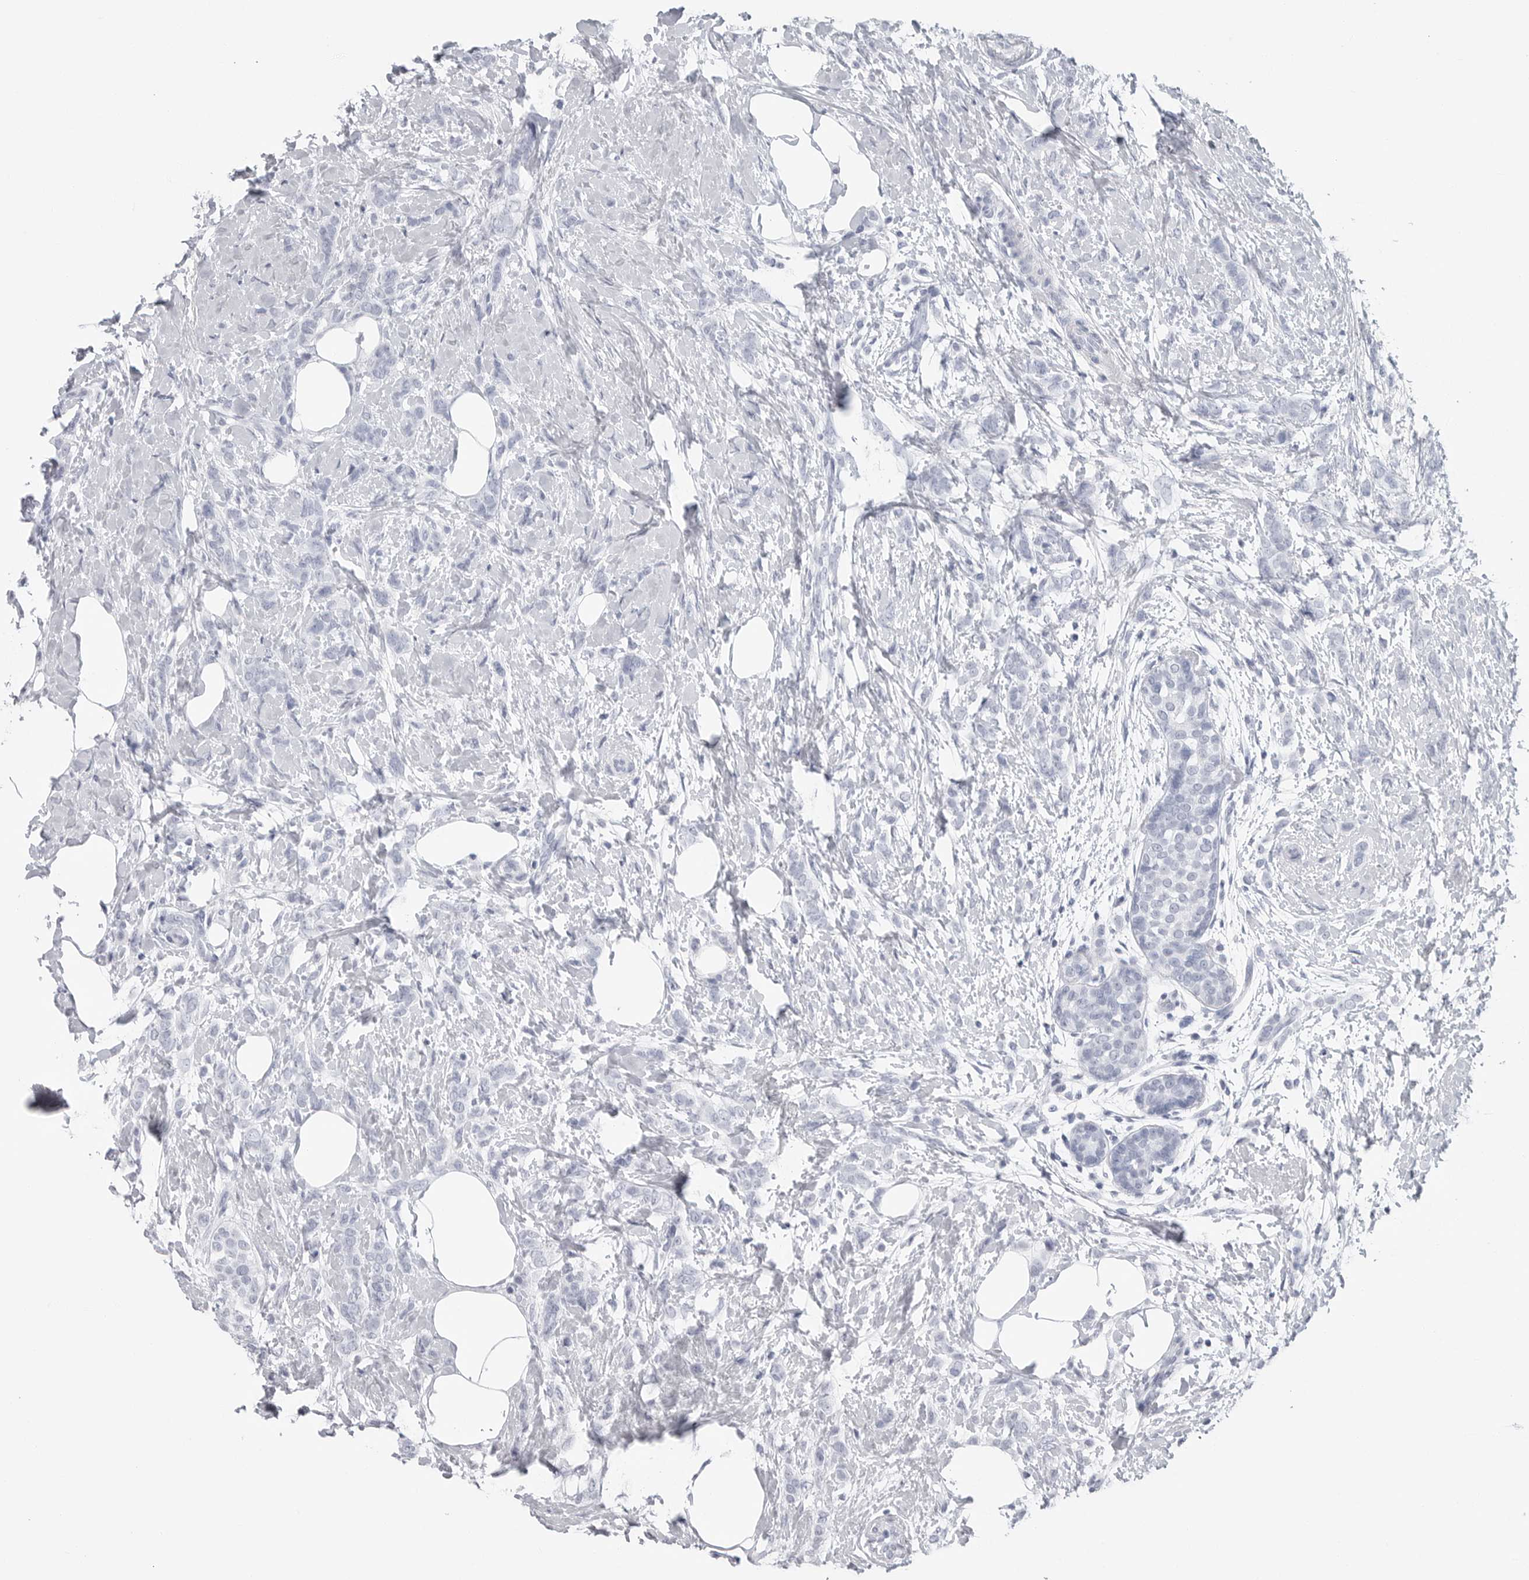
{"staining": {"intensity": "negative", "quantity": "none", "location": "none"}, "tissue": "breast cancer", "cell_type": "Tumor cells", "image_type": "cancer", "snomed": [{"axis": "morphology", "description": "Lobular carcinoma, in situ"}, {"axis": "morphology", "description": "Lobular carcinoma"}, {"axis": "topography", "description": "Breast"}], "caption": "Histopathology image shows no protein expression in tumor cells of breast cancer (lobular carcinoma in situ) tissue. (Immunohistochemistry (ihc), brightfield microscopy, high magnification).", "gene": "CSH1", "patient": {"sex": "female", "age": 41}}